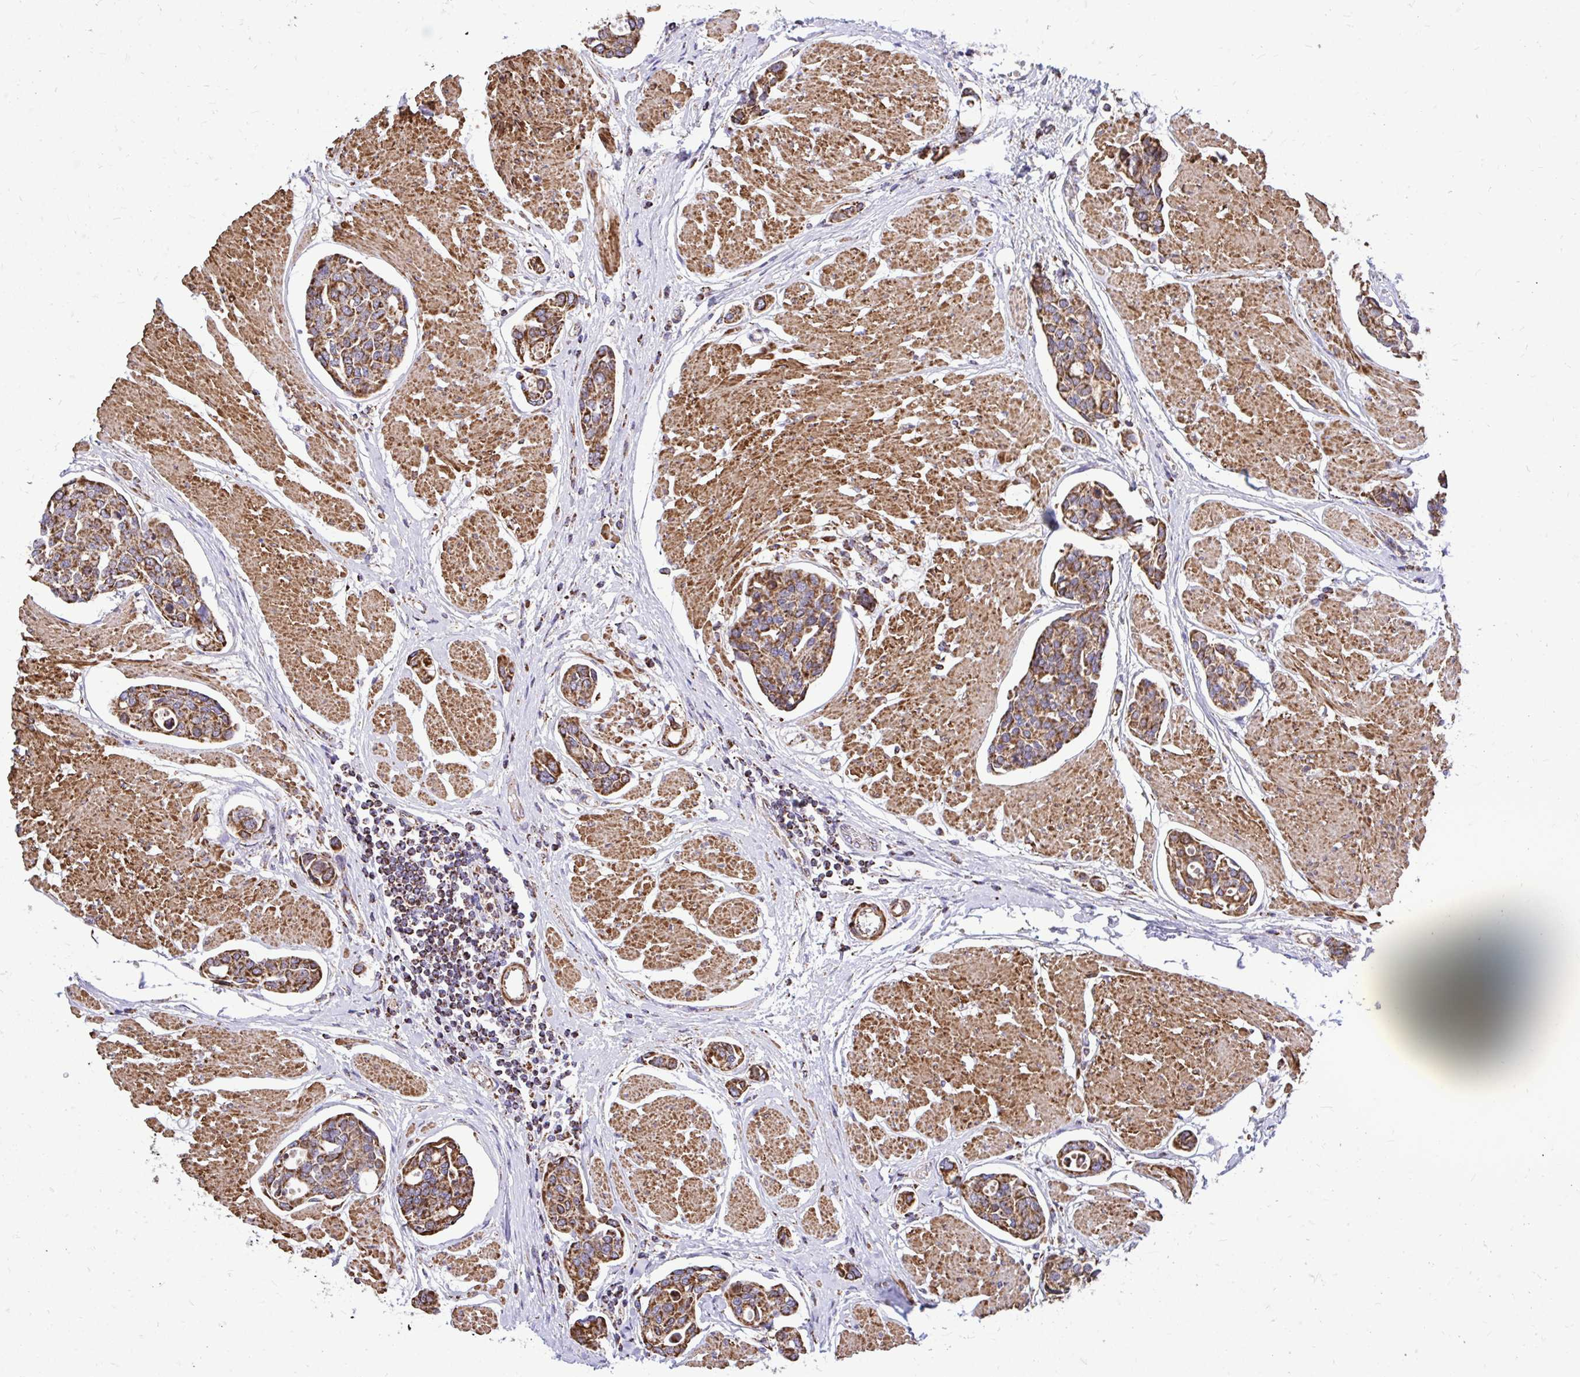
{"staining": {"intensity": "moderate", "quantity": ">75%", "location": "cytoplasmic/membranous"}, "tissue": "urothelial cancer", "cell_type": "Tumor cells", "image_type": "cancer", "snomed": [{"axis": "morphology", "description": "Urothelial carcinoma, High grade"}, {"axis": "topography", "description": "Urinary bladder"}], "caption": "Immunohistochemistry histopathology image of human urothelial carcinoma (high-grade) stained for a protein (brown), which shows medium levels of moderate cytoplasmic/membranous expression in about >75% of tumor cells.", "gene": "UBE2C", "patient": {"sex": "male", "age": 78}}